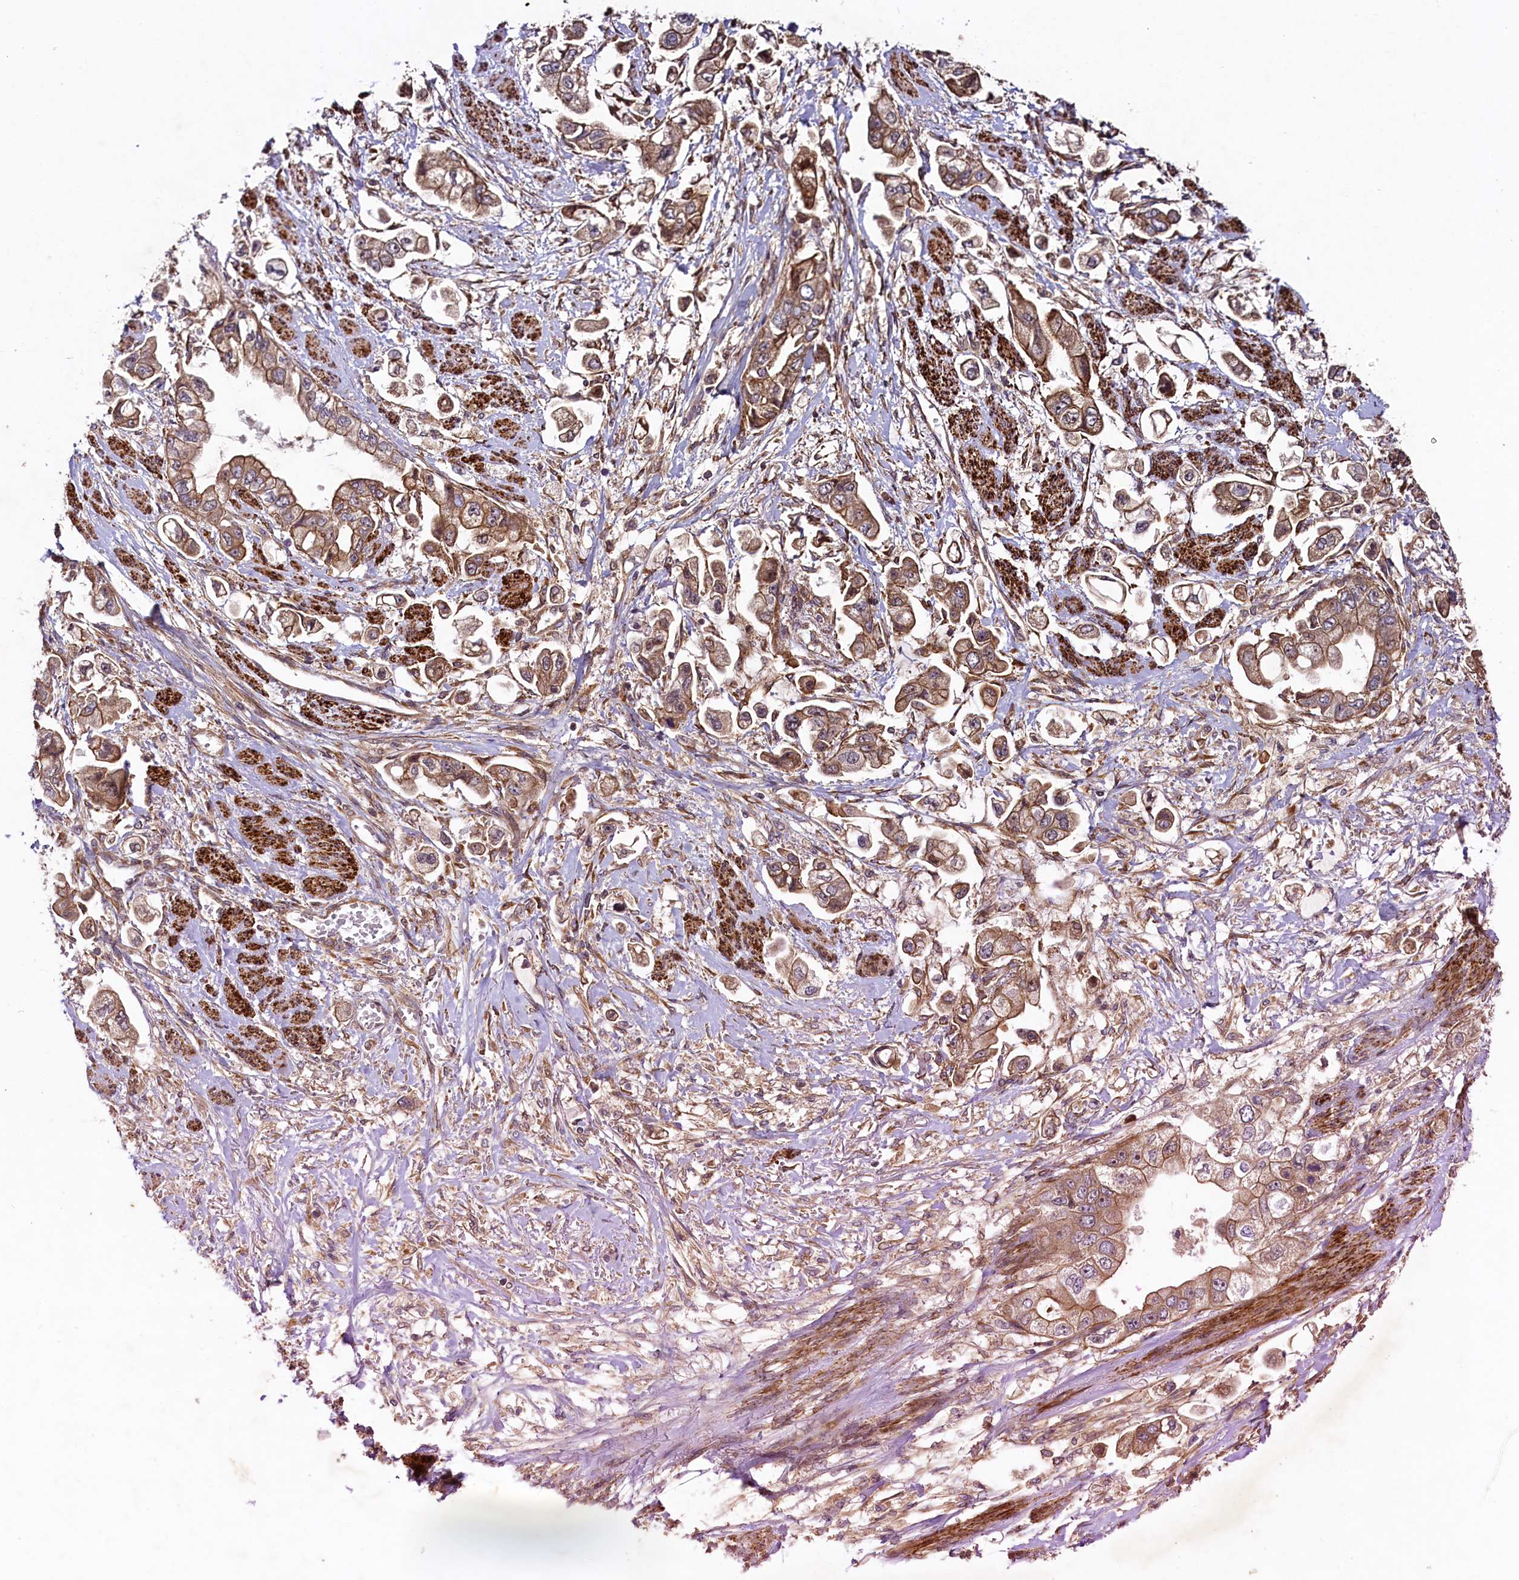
{"staining": {"intensity": "moderate", "quantity": ">75%", "location": "cytoplasmic/membranous"}, "tissue": "stomach cancer", "cell_type": "Tumor cells", "image_type": "cancer", "snomed": [{"axis": "morphology", "description": "Adenocarcinoma, NOS"}, {"axis": "topography", "description": "Stomach"}], "caption": "Stomach cancer stained with DAB immunohistochemistry (IHC) shows medium levels of moderate cytoplasmic/membranous expression in about >75% of tumor cells. The protein is stained brown, and the nuclei are stained in blue (DAB (3,3'-diaminobenzidine) IHC with brightfield microscopy, high magnification).", "gene": "CCDC102A", "patient": {"sex": "male", "age": 62}}